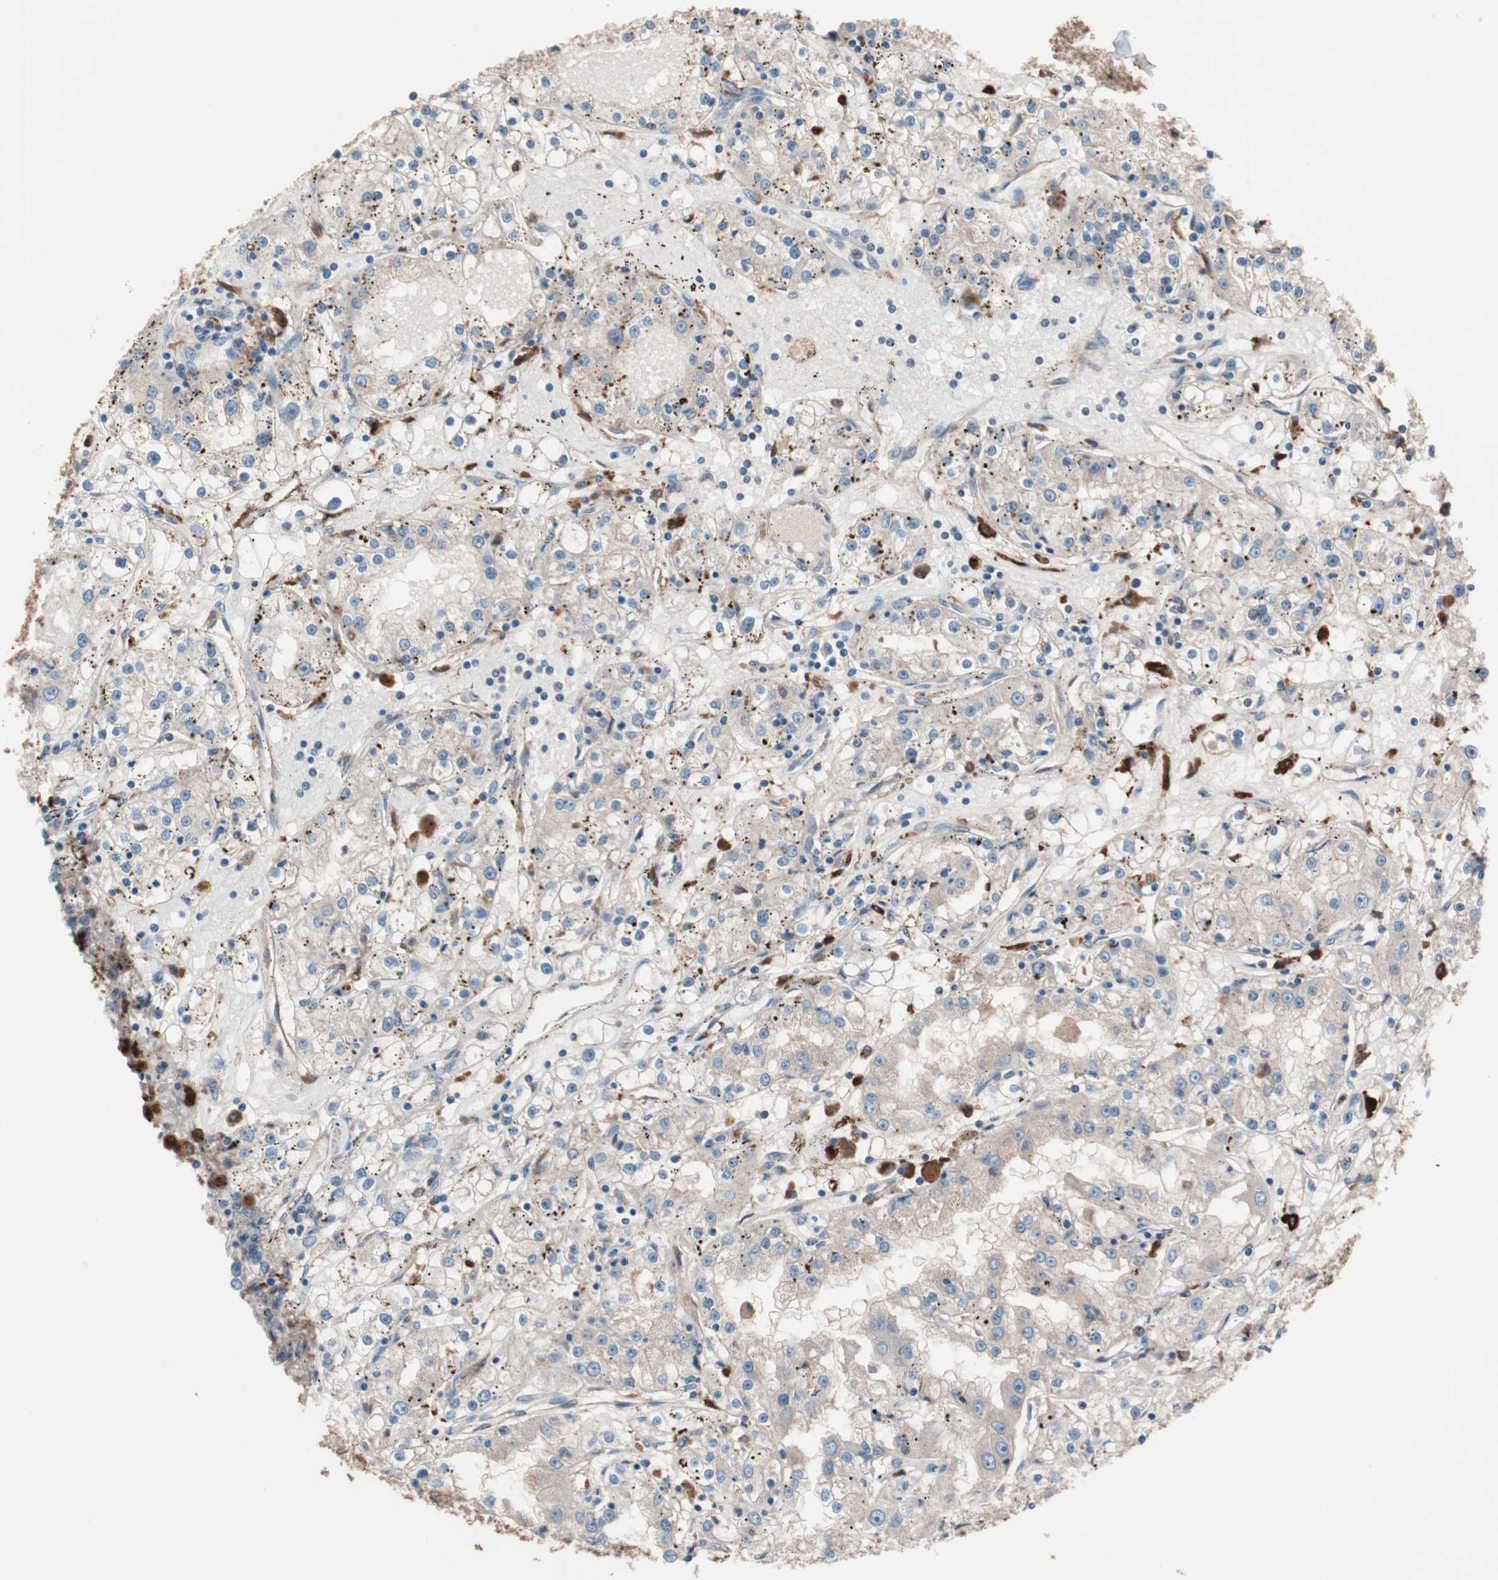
{"staining": {"intensity": "weak", "quantity": "<25%", "location": "cytoplasmic/membranous"}, "tissue": "renal cancer", "cell_type": "Tumor cells", "image_type": "cancer", "snomed": [{"axis": "morphology", "description": "Adenocarcinoma, NOS"}, {"axis": "topography", "description": "Kidney"}], "caption": "There is no significant positivity in tumor cells of renal cancer.", "gene": "ATG7", "patient": {"sex": "male", "age": 56}}